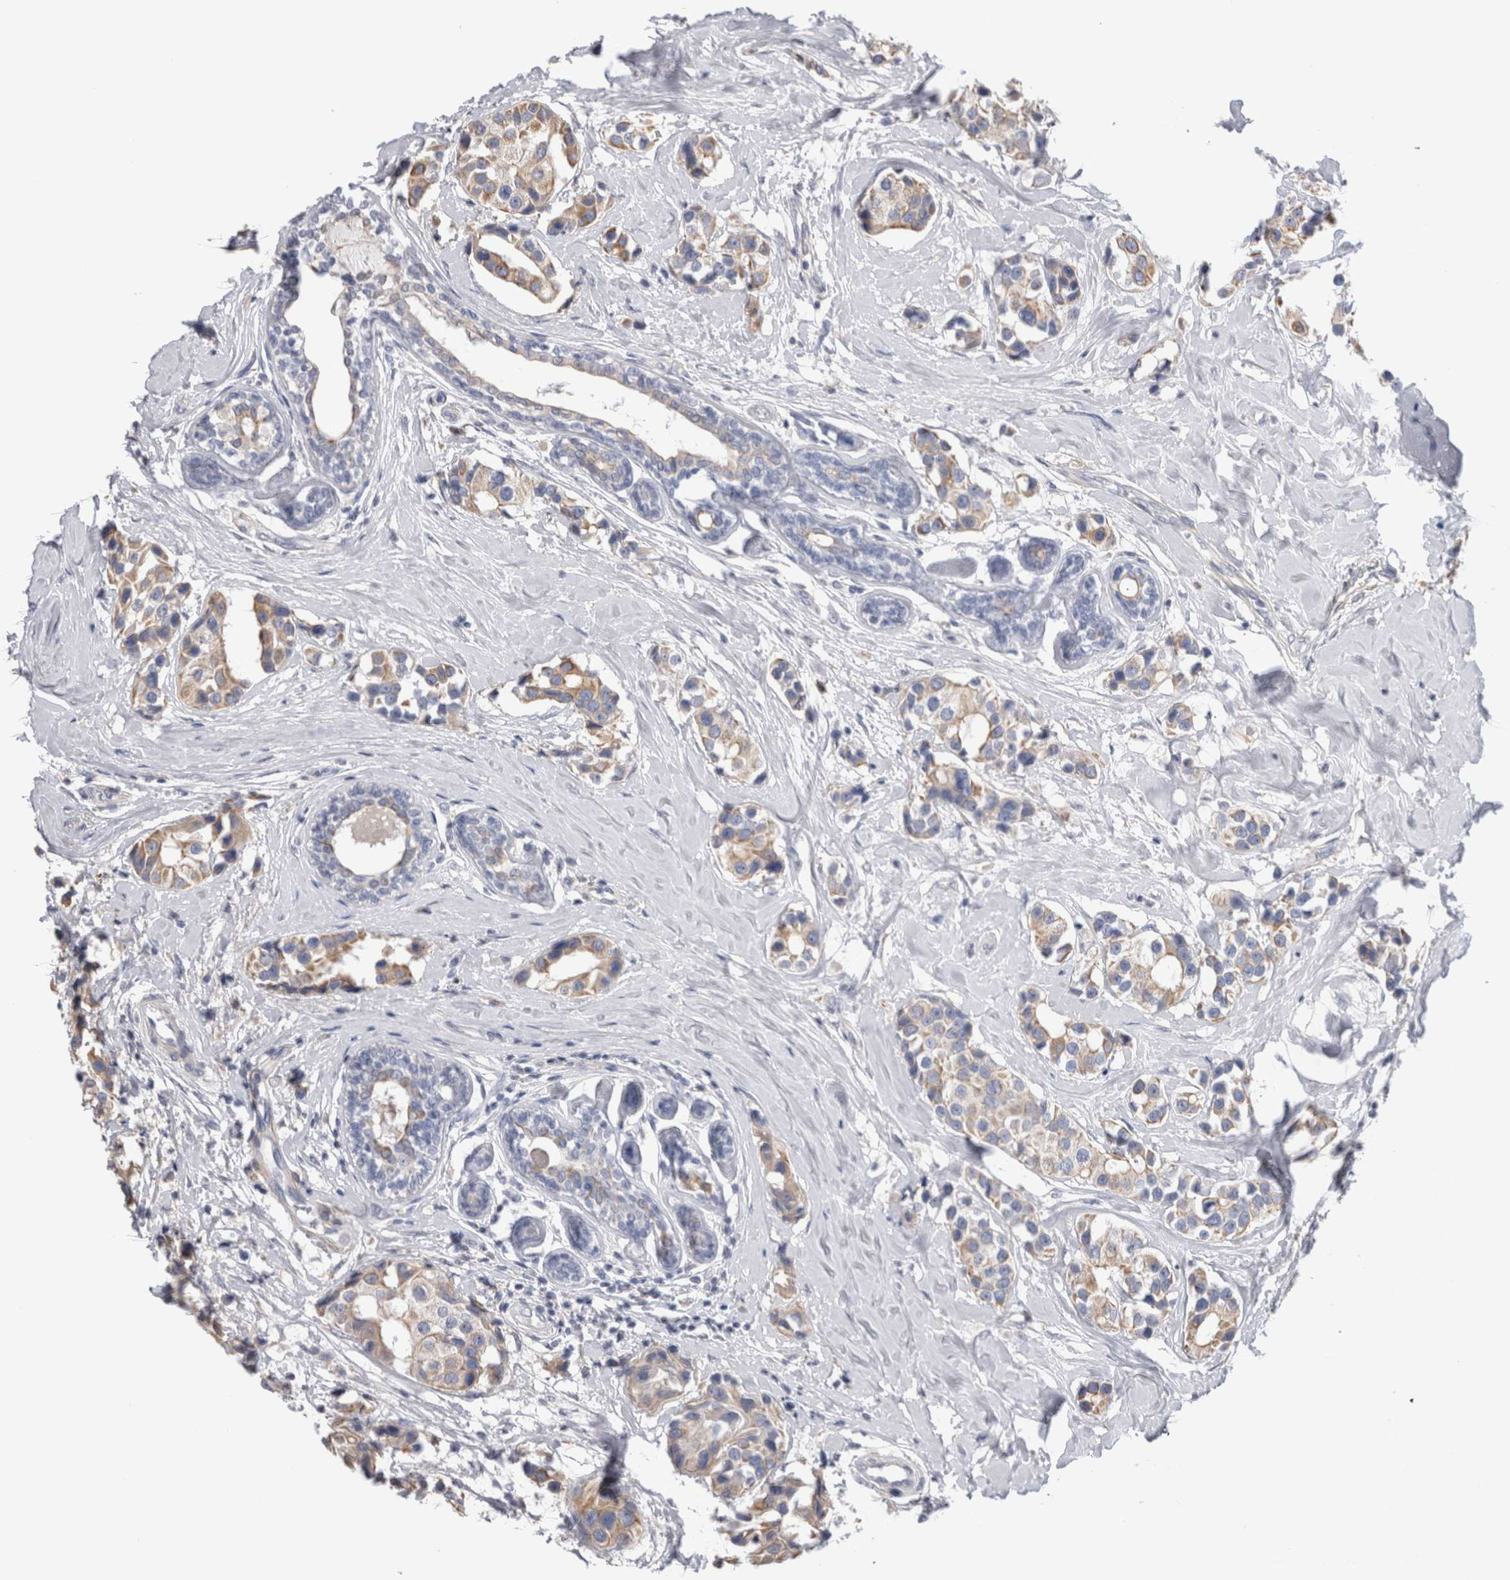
{"staining": {"intensity": "weak", "quantity": "25%-75%", "location": "cytoplasmic/membranous"}, "tissue": "breast cancer", "cell_type": "Tumor cells", "image_type": "cancer", "snomed": [{"axis": "morphology", "description": "Normal tissue, NOS"}, {"axis": "morphology", "description": "Duct carcinoma"}, {"axis": "topography", "description": "Breast"}], "caption": "A micrograph of human breast cancer stained for a protein exhibits weak cytoplasmic/membranous brown staining in tumor cells. The protein of interest is stained brown, and the nuclei are stained in blue (DAB (3,3'-diaminobenzidine) IHC with brightfield microscopy, high magnification).", "gene": "SMAP2", "patient": {"sex": "female", "age": 39}}